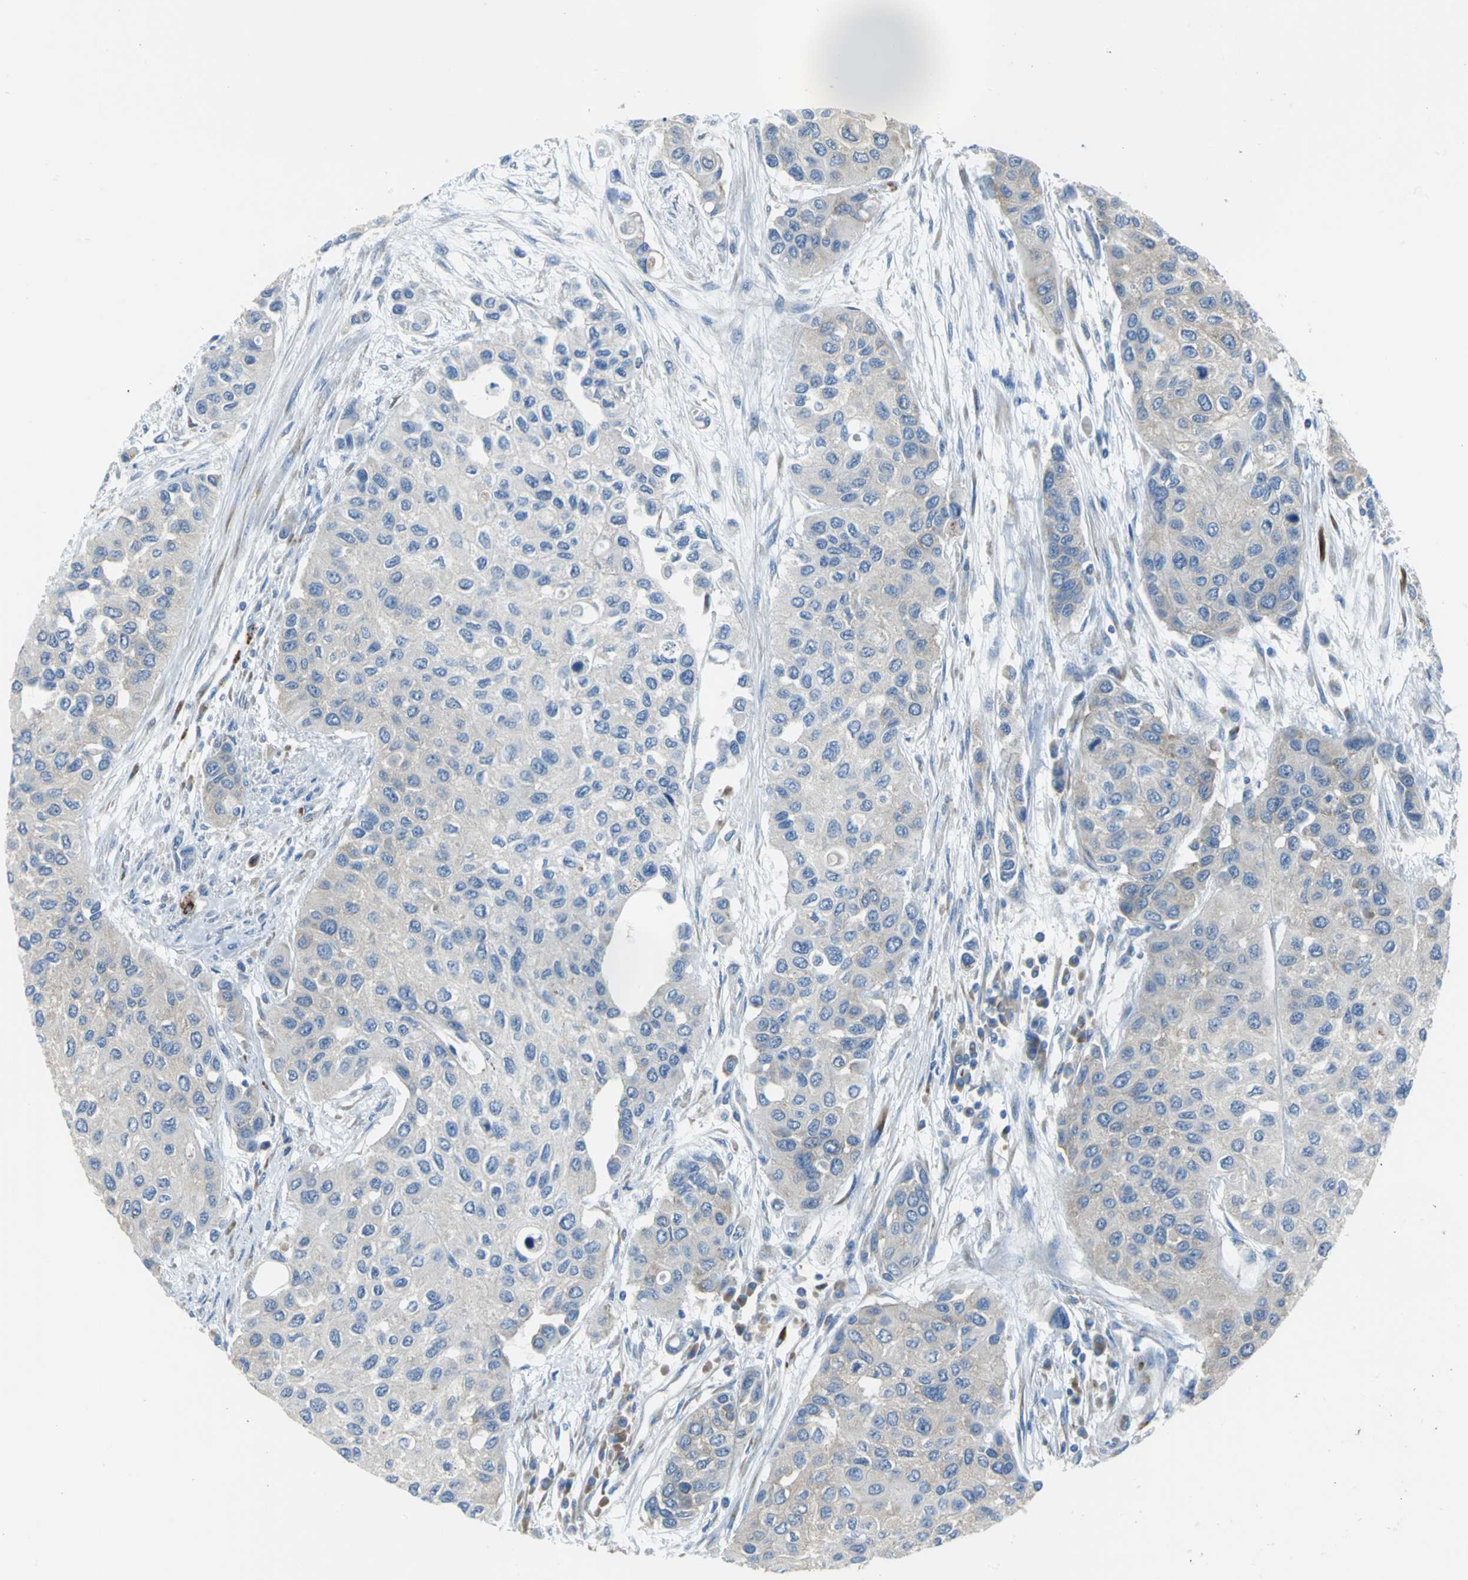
{"staining": {"intensity": "weak", "quantity": "<25%", "location": "cytoplasmic/membranous"}, "tissue": "urothelial cancer", "cell_type": "Tumor cells", "image_type": "cancer", "snomed": [{"axis": "morphology", "description": "Urothelial carcinoma, High grade"}, {"axis": "topography", "description": "Urinary bladder"}], "caption": "Immunohistochemical staining of urothelial cancer displays no significant expression in tumor cells.", "gene": "EIF5A", "patient": {"sex": "female", "age": 56}}